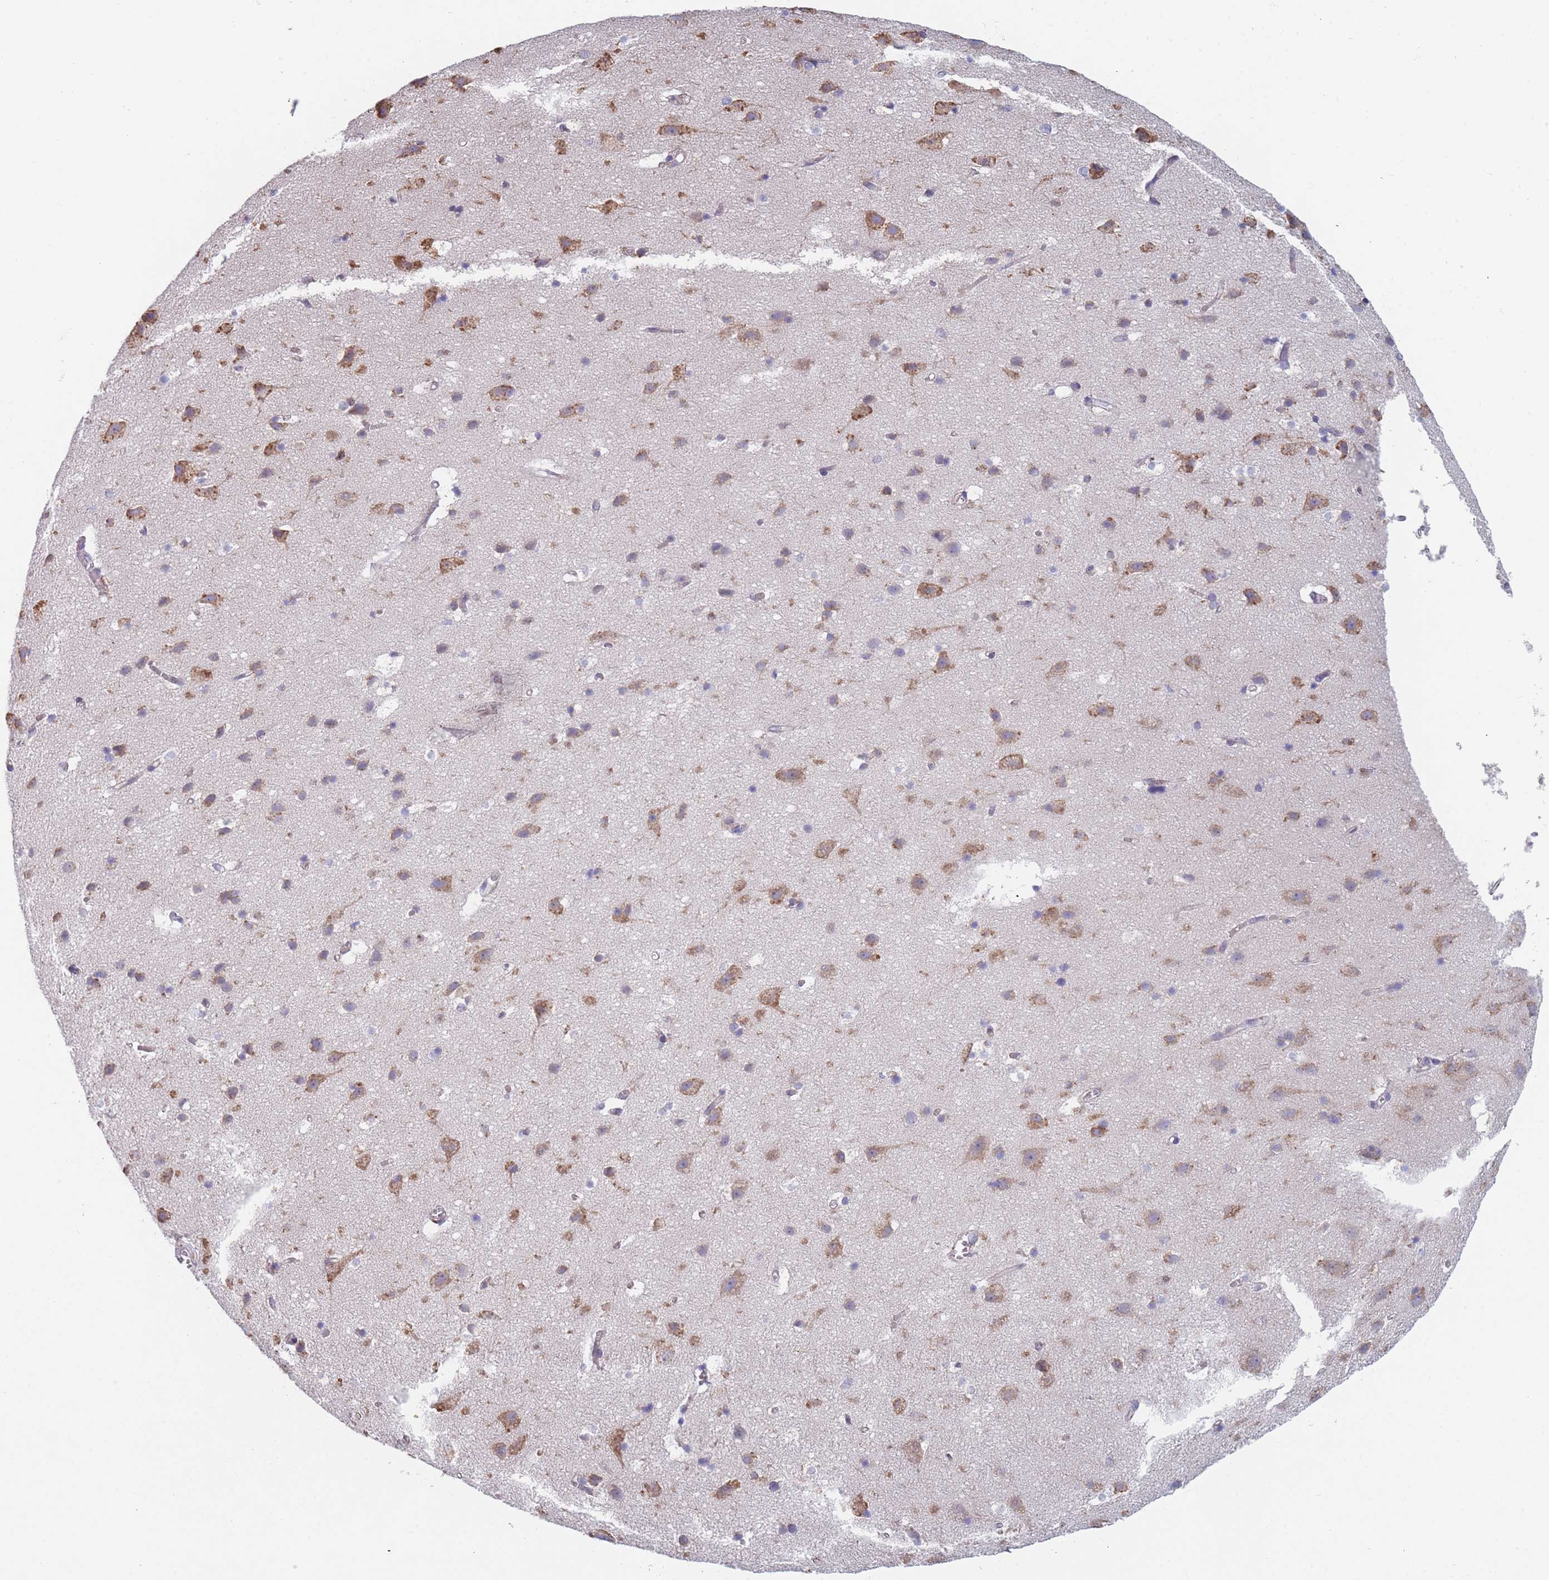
{"staining": {"intensity": "negative", "quantity": "none", "location": "none"}, "tissue": "cerebral cortex", "cell_type": "Endothelial cells", "image_type": "normal", "snomed": [{"axis": "morphology", "description": "Normal tissue, NOS"}, {"axis": "topography", "description": "Cerebral cortex"}], "caption": "Immunohistochemistry histopathology image of benign cerebral cortex stained for a protein (brown), which reveals no positivity in endothelial cells.", "gene": "OR7C2", "patient": {"sex": "male", "age": 54}}